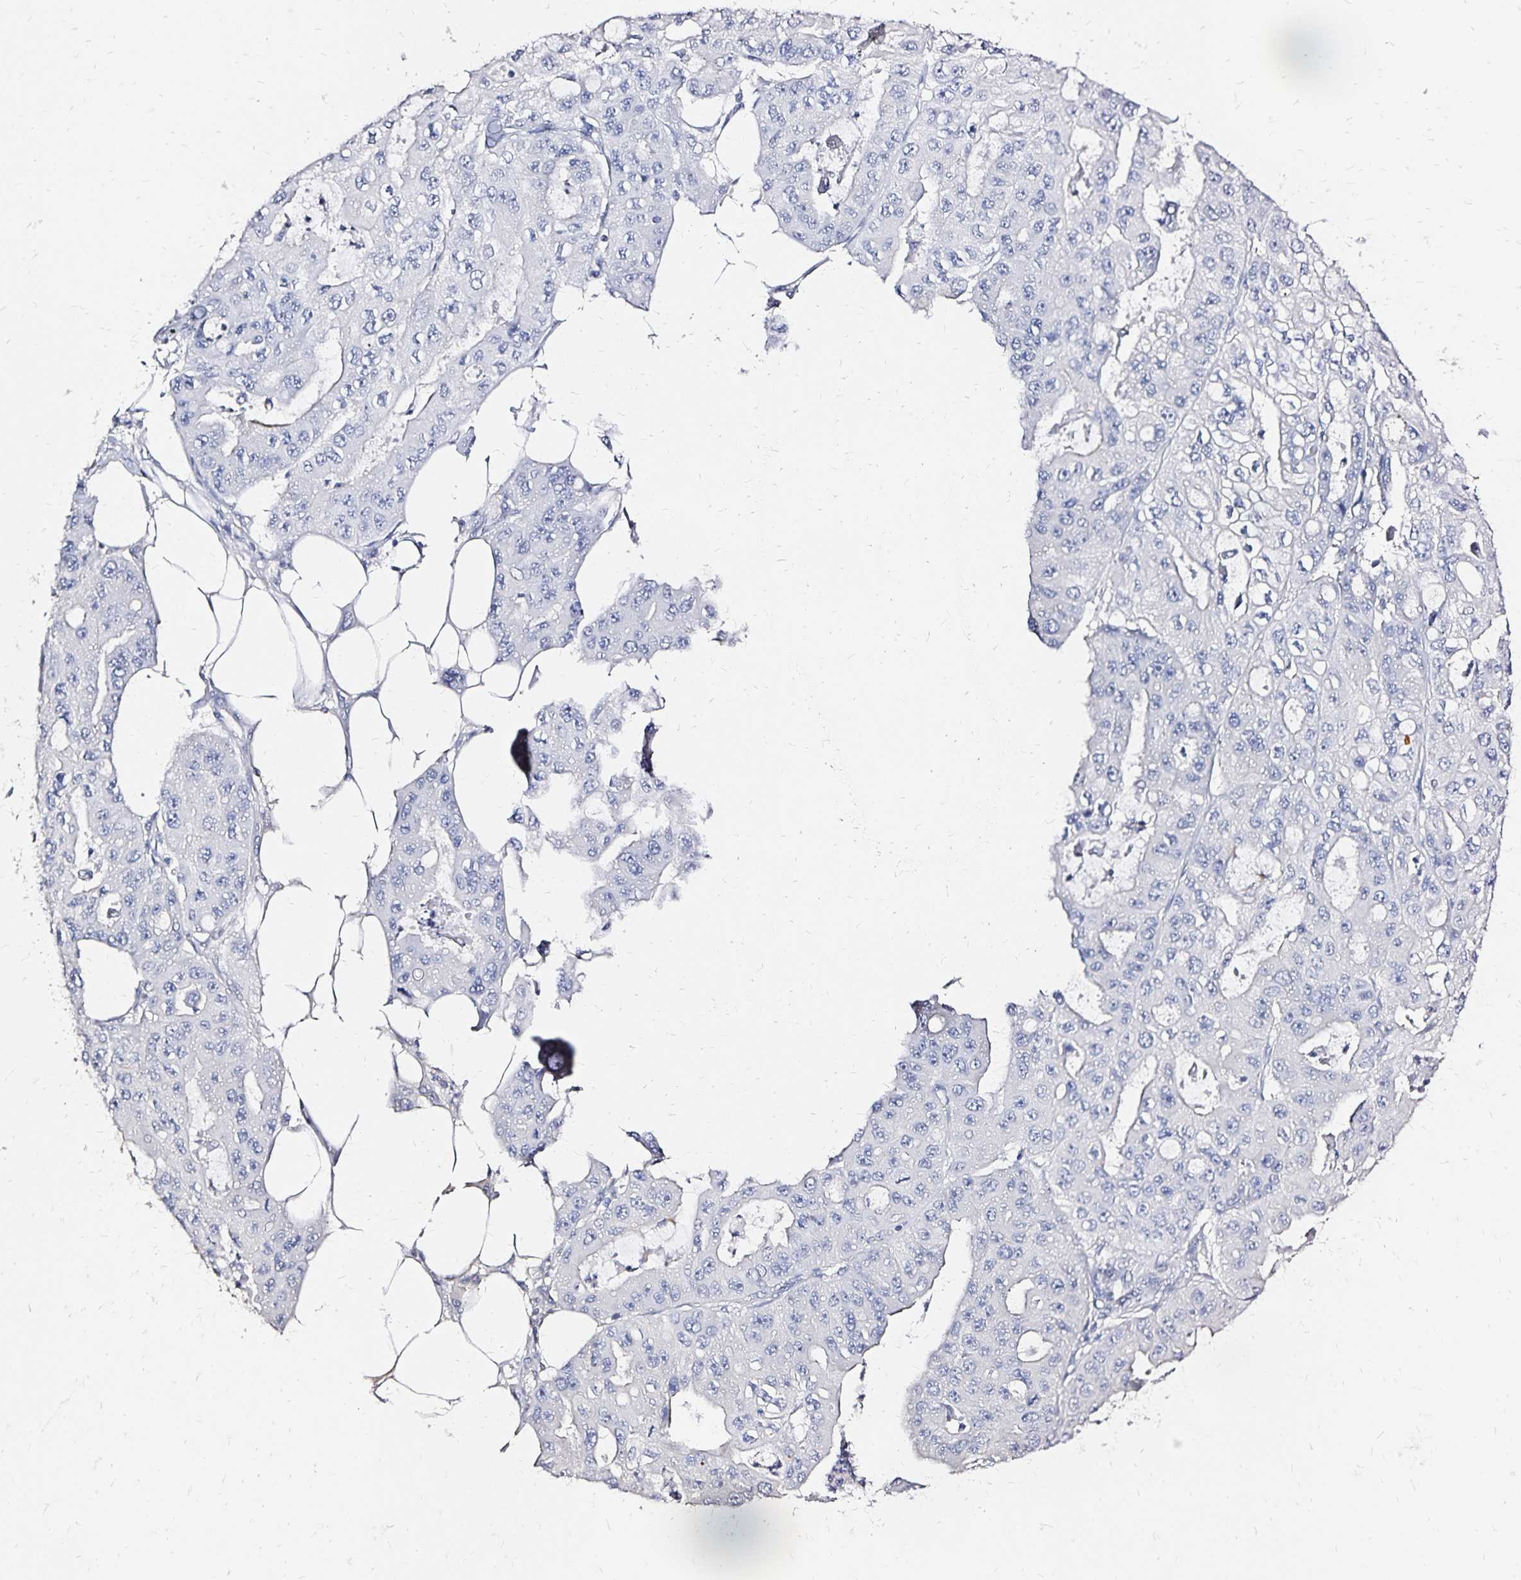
{"staining": {"intensity": "negative", "quantity": "none", "location": "none"}, "tissue": "ovarian cancer", "cell_type": "Tumor cells", "image_type": "cancer", "snomed": [{"axis": "morphology", "description": "Cystadenocarcinoma, serous, NOS"}, {"axis": "topography", "description": "Ovary"}], "caption": "A micrograph of human ovarian cancer is negative for staining in tumor cells.", "gene": "SLC5A1", "patient": {"sex": "female", "age": 56}}